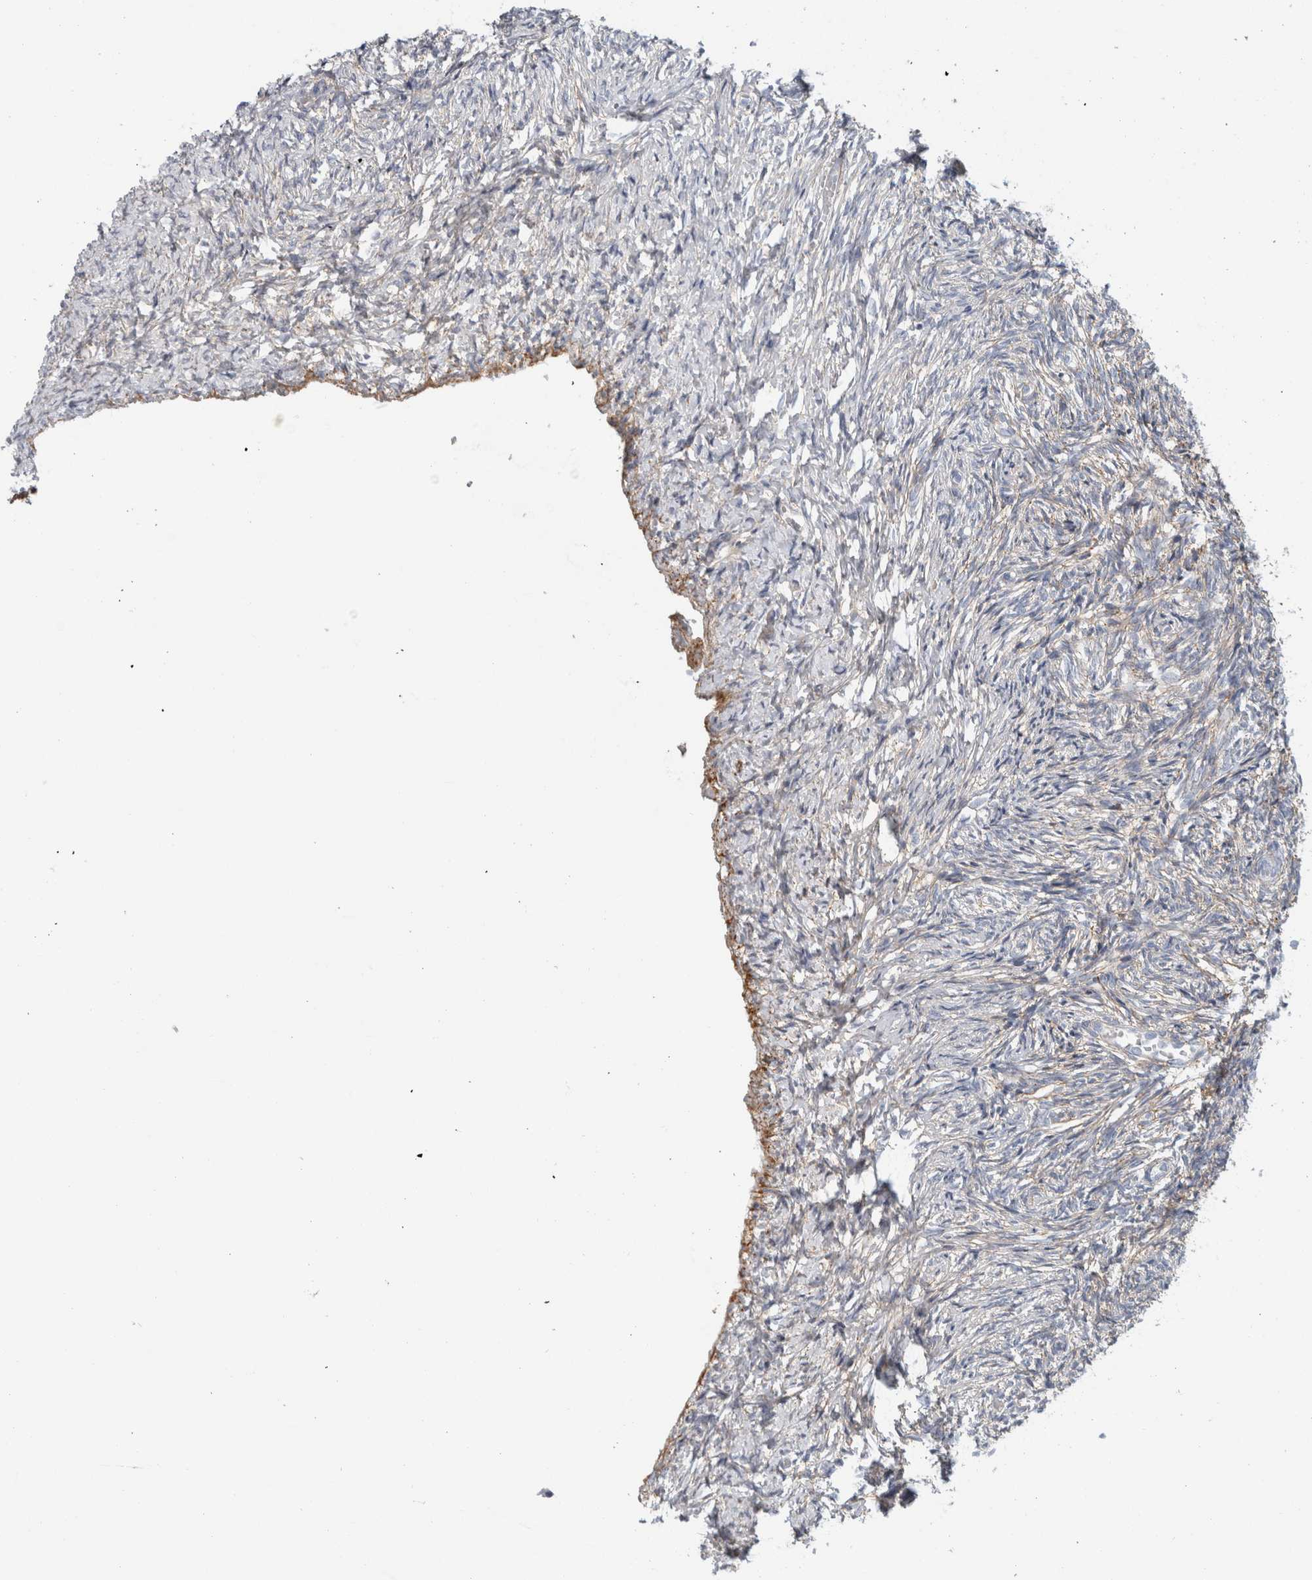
{"staining": {"intensity": "strong", "quantity": ">75%", "location": "cytoplasmic/membranous"}, "tissue": "ovary", "cell_type": "Follicle cells", "image_type": "normal", "snomed": [{"axis": "morphology", "description": "Normal tissue, NOS"}, {"axis": "topography", "description": "Ovary"}], "caption": "Brown immunohistochemical staining in normal human ovary reveals strong cytoplasmic/membranous staining in approximately >75% of follicle cells. The protein of interest is shown in brown color, while the nuclei are stained blue.", "gene": "CD55", "patient": {"sex": "female", "age": 41}}